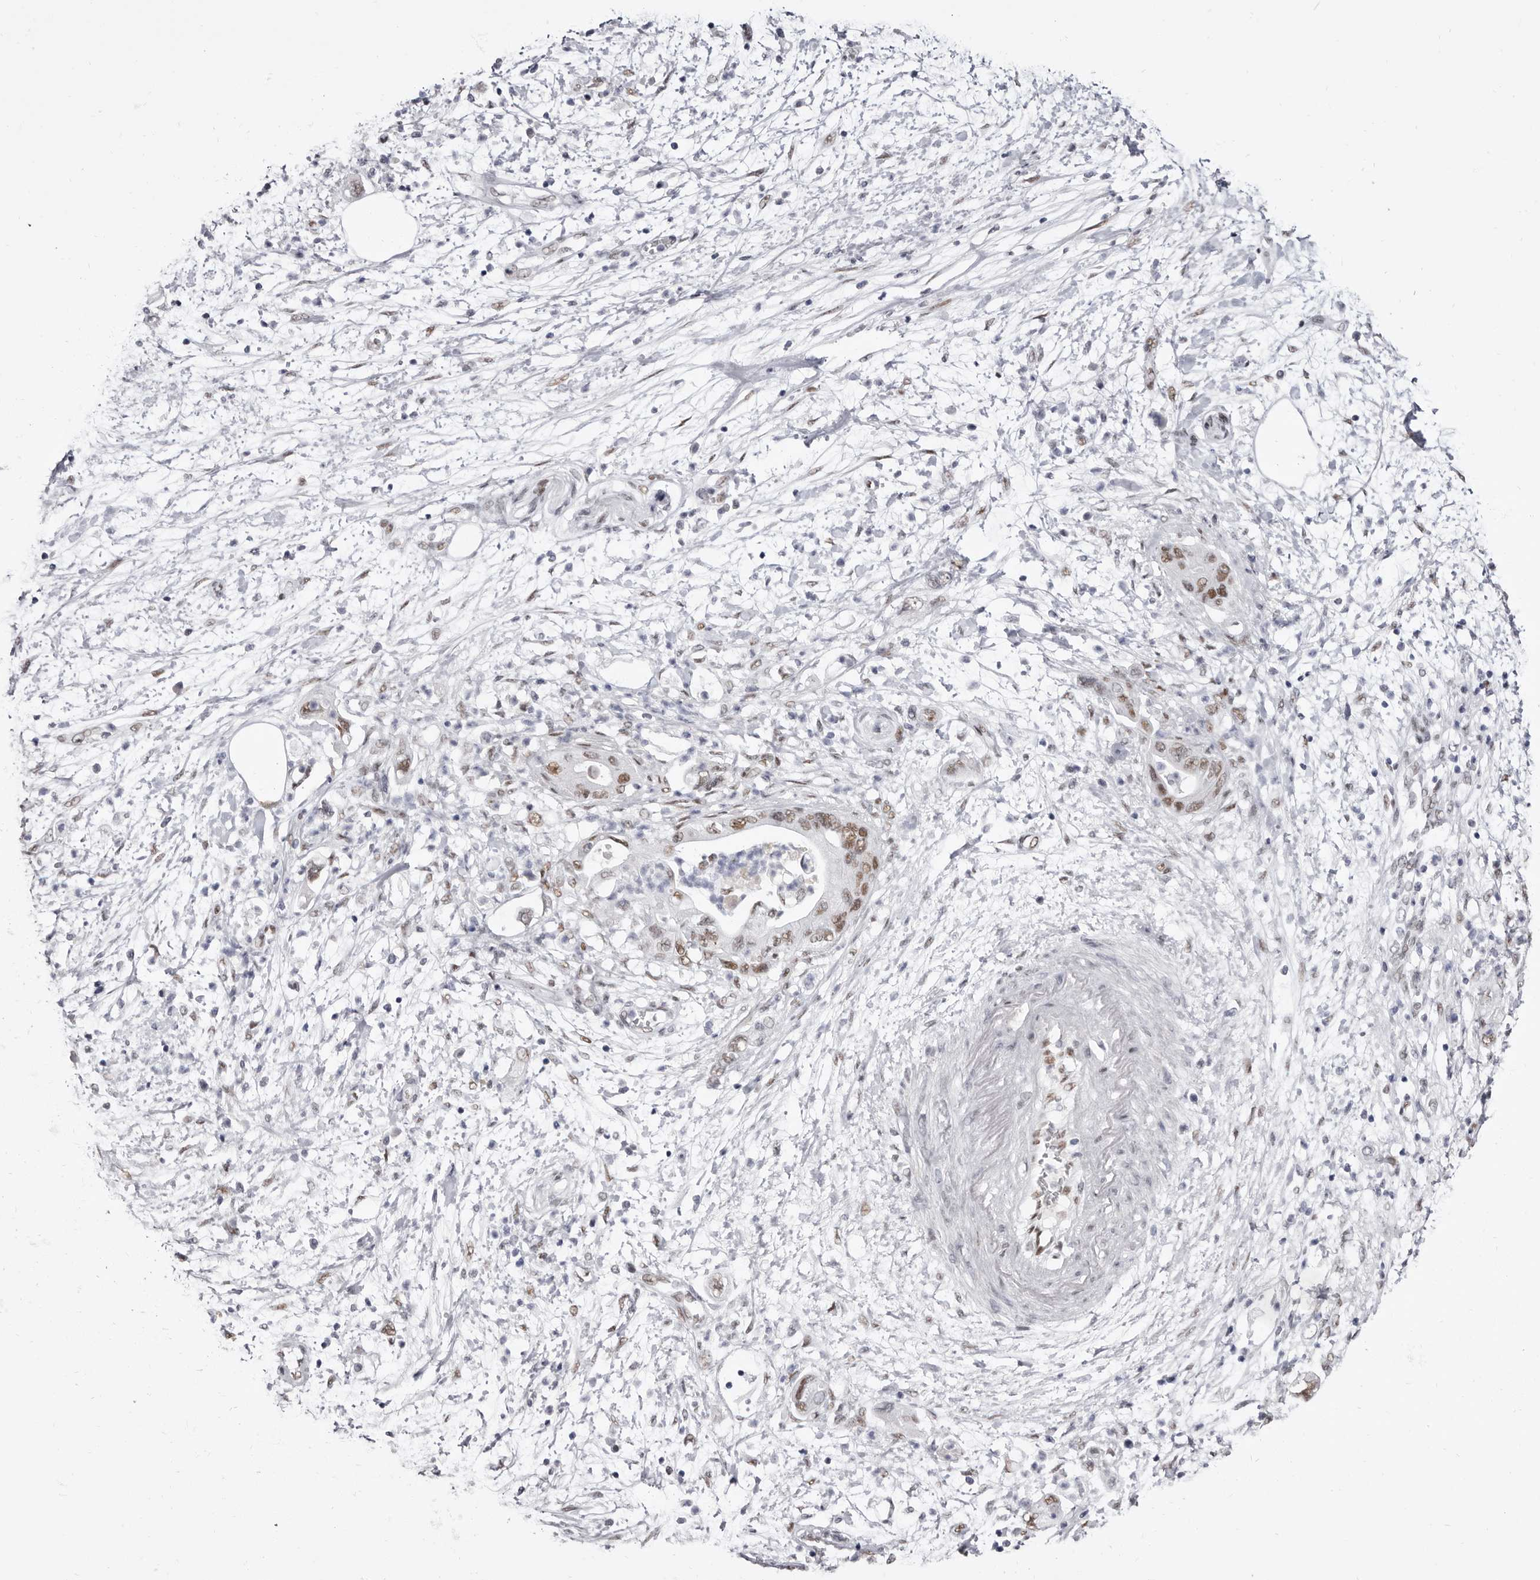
{"staining": {"intensity": "moderate", "quantity": "25%-75%", "location": "nuclear"}, "tissue": "pancreatic cancer", "cell_type": "Tumor cells", "image_type": "cancer", "snomed": [{"axis": "morphology", "description": "Adenocarcinoma, NOS"}, {"axis": "topography", "description": "Pancreas"}], "caption": "DAB (3,3'-diaminobenzidine) immunohistochemical staining of pancreatic cancer demonstrates moderate nuclear protein positivity in about 25%-75% of tumor cells.", "gene": "ZNF326", "patient": {"sex": "female", "age": 73}}